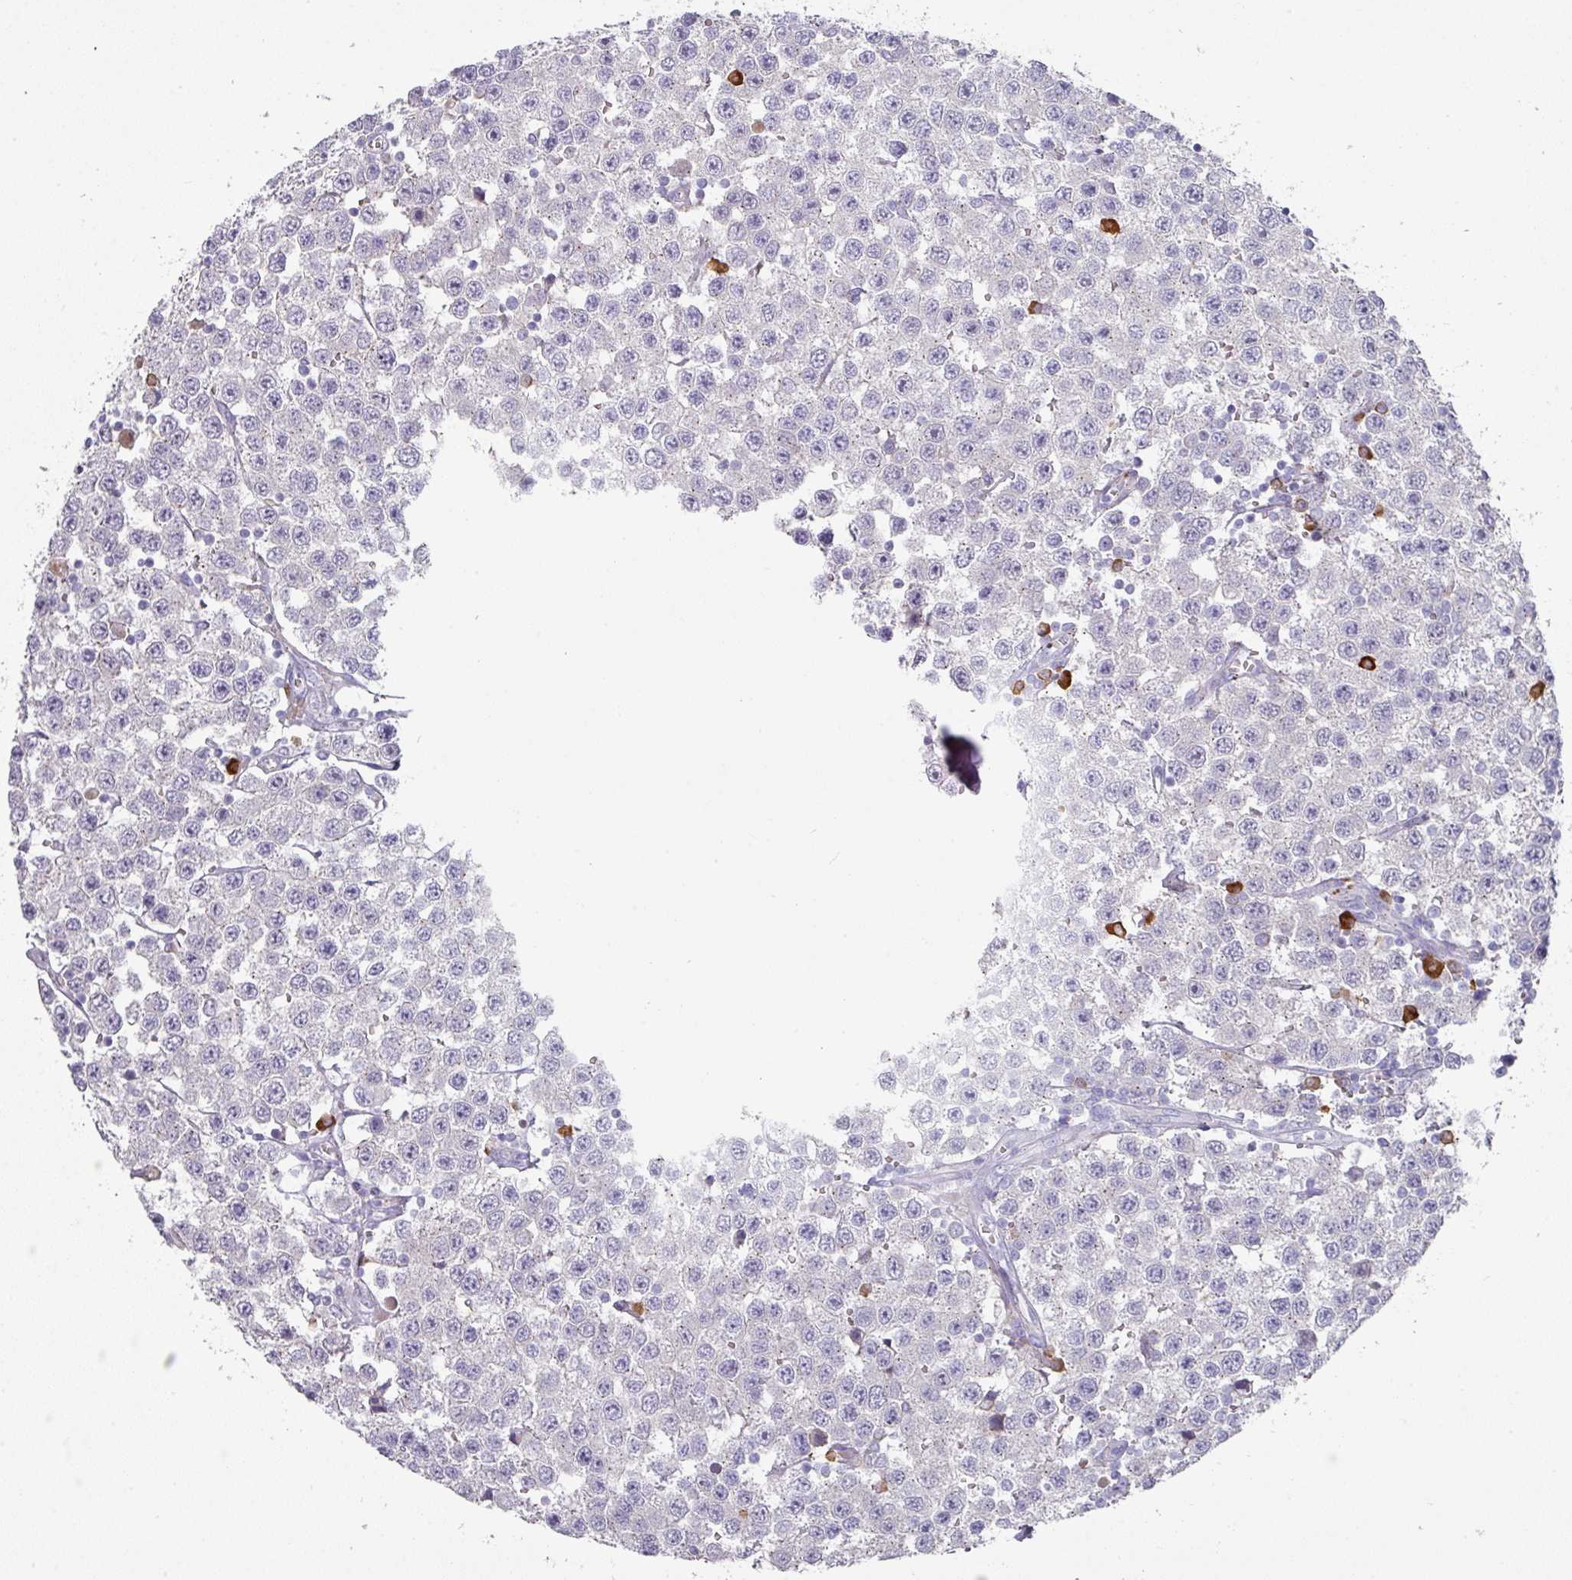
{"staining": {"intensity": "negative", "quantity": "none", "location": "none"}, "tissue": "testis cancer", "cell_type": "Tumor cells", "image_type": "cancer", "snomed": [{"axis": "morphology", "description": "Seminoma, NOS"}, {"axis": "topography", "description": "Testis"}], "caption": "This is a photomicrograph of immunohistochemistry (IHC) staining of testis cancer, which shows no expression in tumor cells.", "gene": "IL4R", "patient": {"sex": "male", "age": 34}}